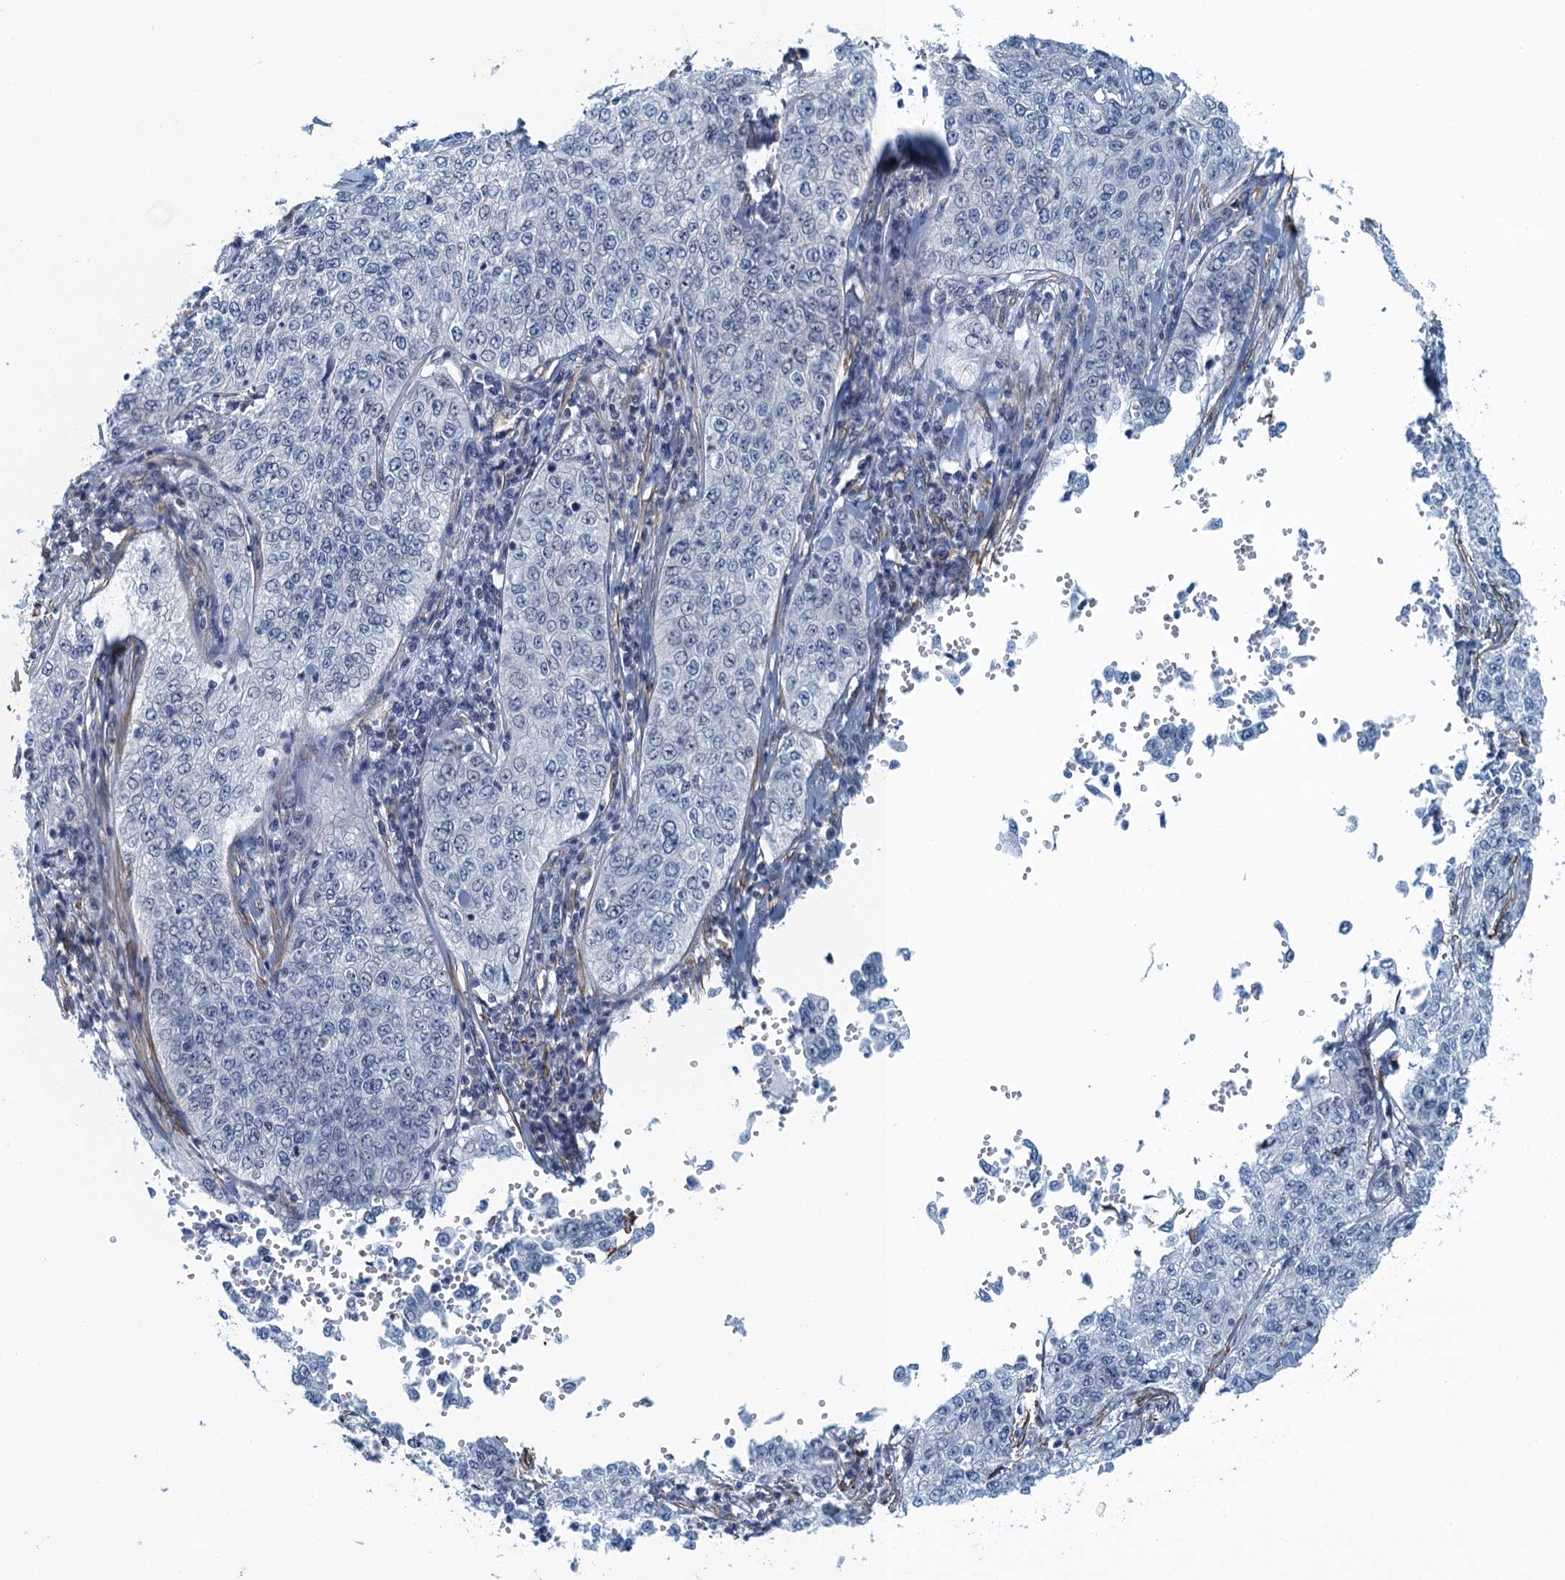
{"staining": {"intensity": "negative", "quantity": "none", "location": "none"}, "tissue": "cervical cancer", "cell_type": "Tumor cells", "image_type": "cancer", "snomed": [{"axis": "morphology", "description": "Squamous cell carcinoma, NOS"}, {"axis": "topography", "description": "Cervix"}], "caption": "There is no significant staining in tumor cells of cervical squamous cell carcinoma.", "gene": "ALG2", "patient": {"sex": "female", "age": 35}}